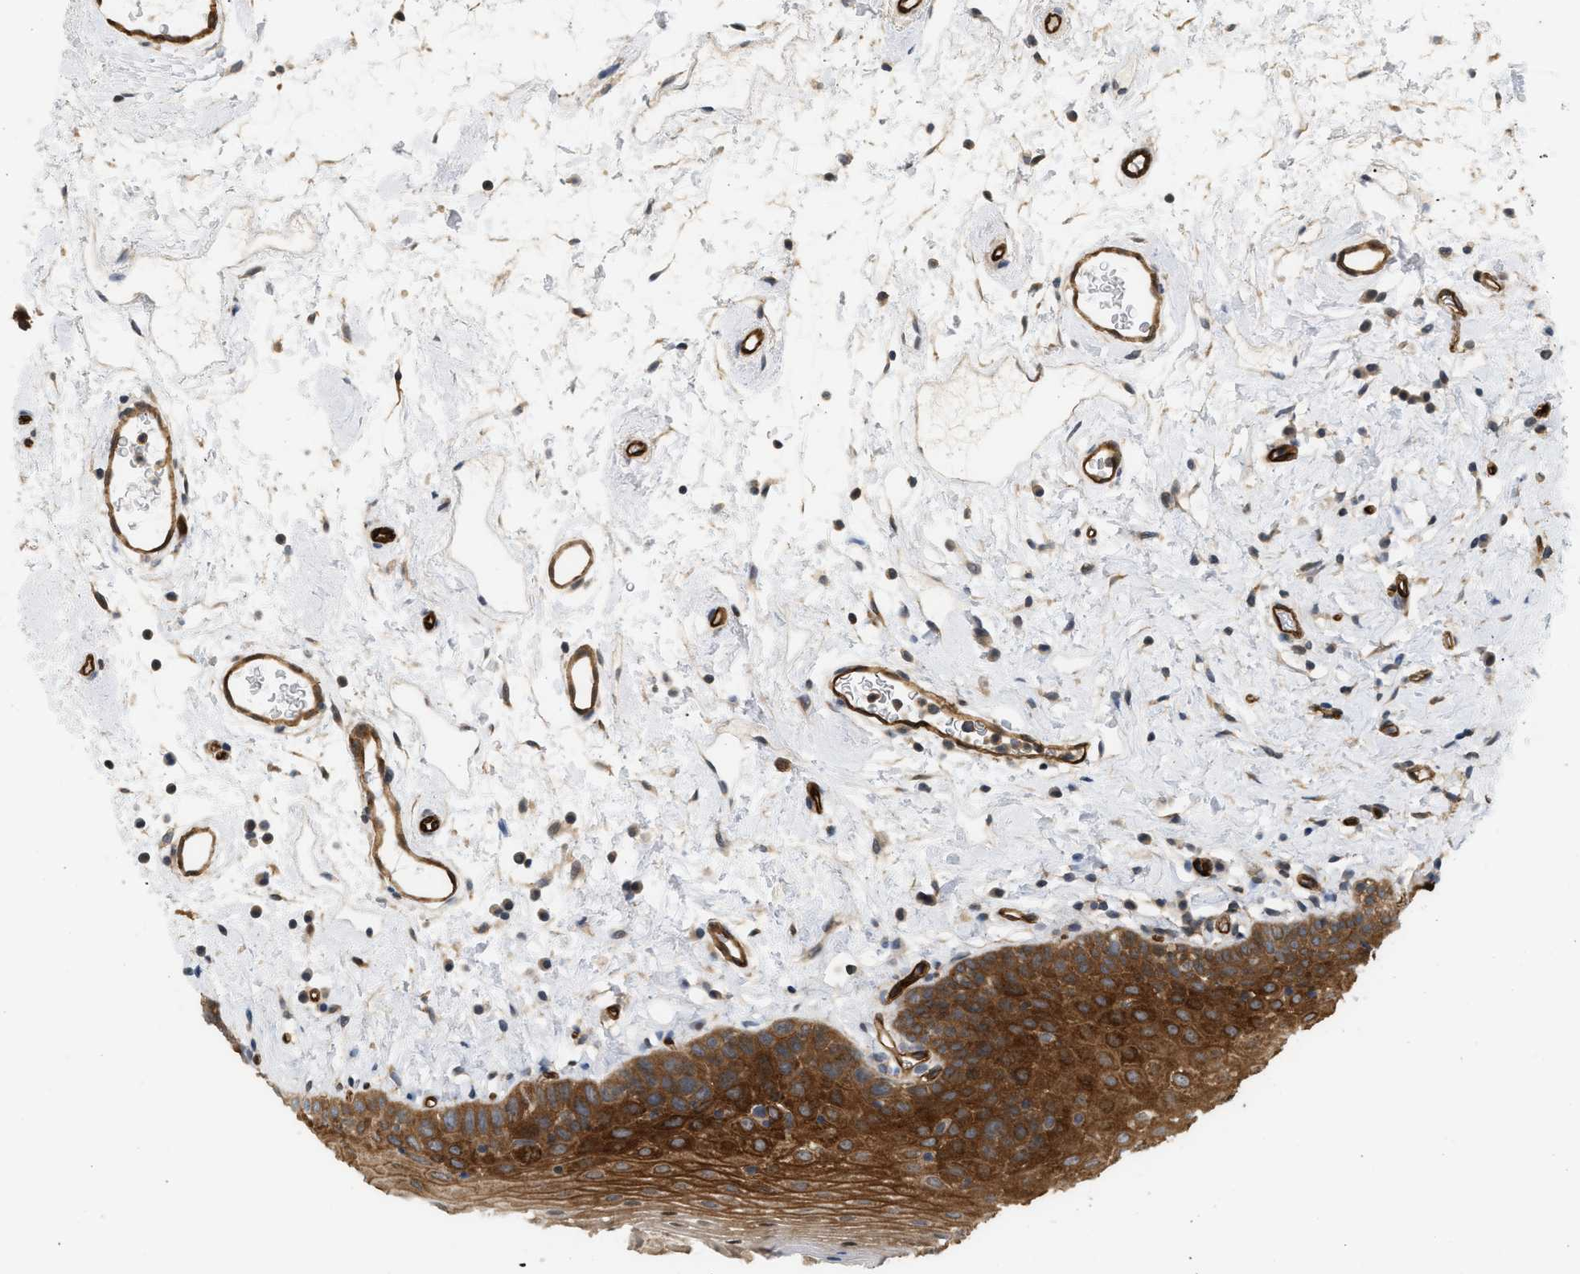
{"staining": {"intensity": "strong", "quantity": ">75%", "location": "cytoplasmic/membranous"}, "tissue": "oral mucosa", "cell_type": "Squamous epithelial cells", "image_type": "normal", "snomed": [{"axis": "morphology", "description": "Normal tissue, NOS"}, {"axis": "topography", "description": "Oral tissue"}], "caption": "Strong cytoplasmic/membranous positivity for a protein is seen in about >75% of squamous epithelial cells of normal oral mucosa using IHC.", "gene": "PALMD", "patient": {"sex": "male", "age": 66}}